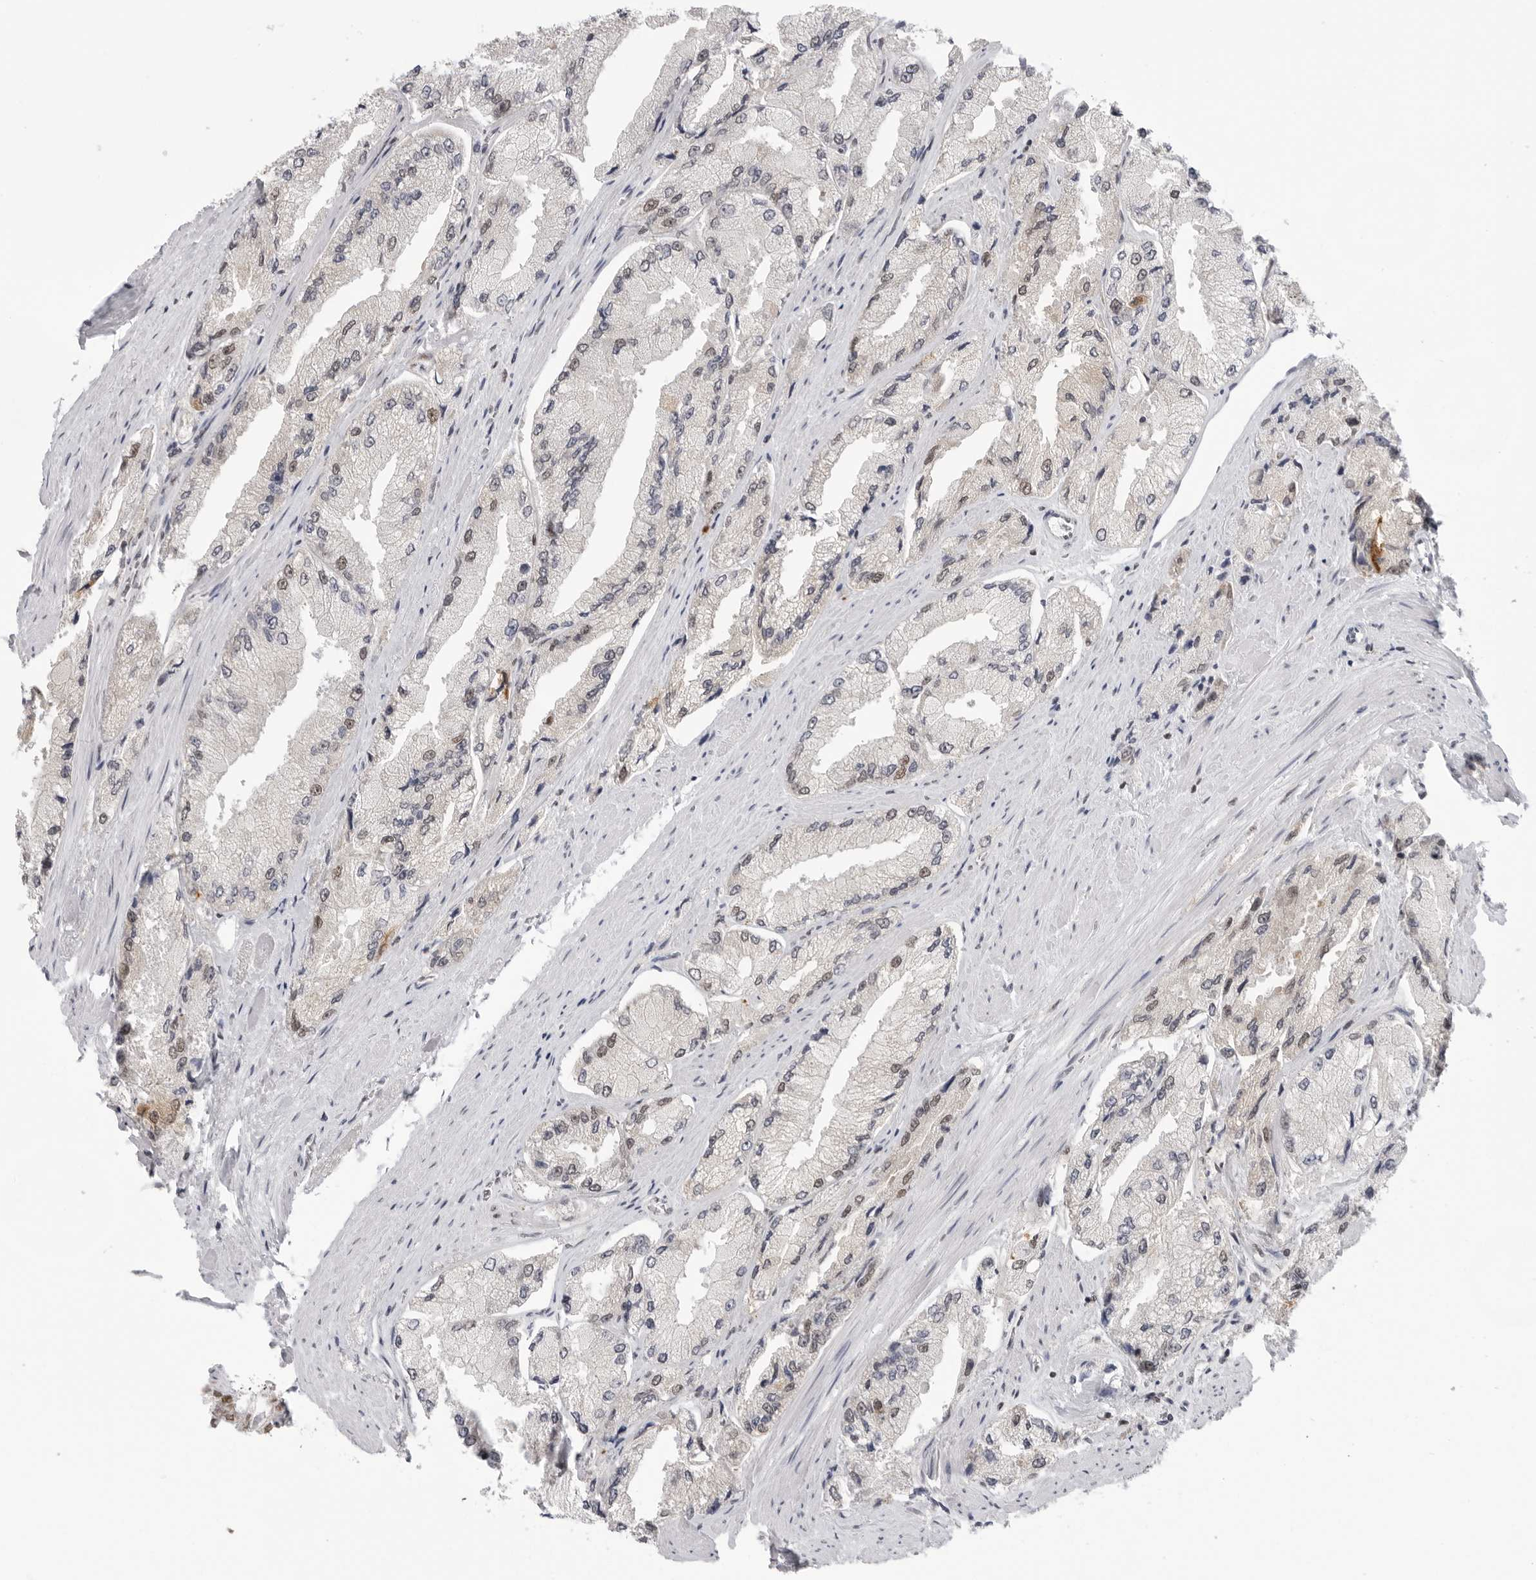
{"staining": {"intensity": "weak", "quantity": "<25%", "location": "cytoplasmic/membranous"}, "tissue": "prostate cancer", "cell_type": "Tumor cells", "image_type": "cancer", "snomed": [{"axis": "morphology", "description": "Adenocarcinoma, High grade"}, {"axis": "topography", "description": "Prostate"}], "caption": "Histopathology image shows no protein positivity in tumor cells of prostate cancer (adenocarcinoma (high-grade)) tissue. (DAB (3,3'-diaminobenzidine) immunohistochemistry, high magnification).", "gene": "RPA2", "patient": {"sex": "male", "age": 58}}